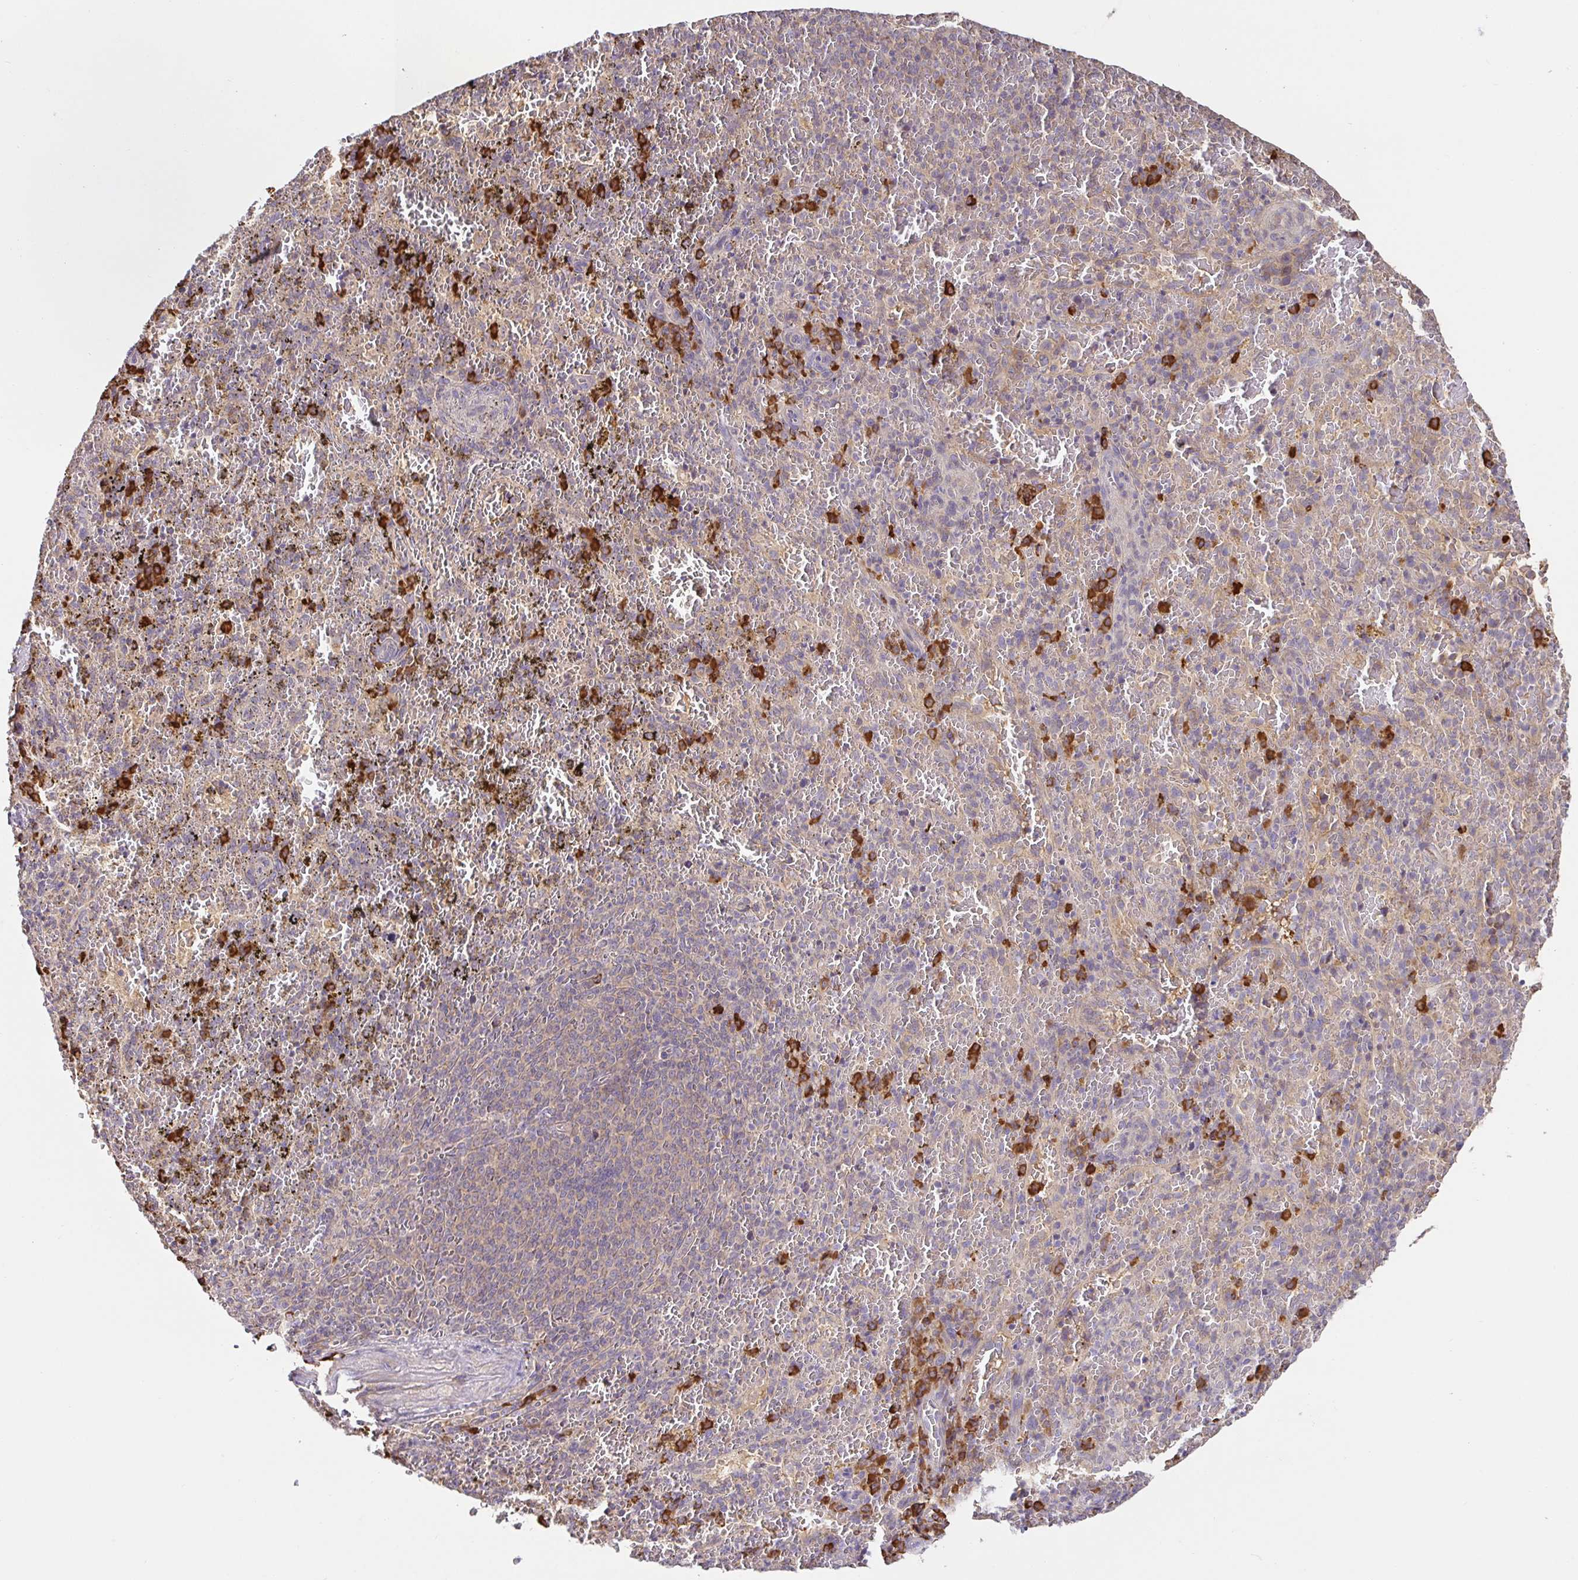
{"staining": {"intensity": "strong", "quantity": "<25%", "location": "cytoplasmic/membranous"}, "tissue": "spleen", "cell_type": "Cells in red pulp", "image_type": "normal", "snomed": [{"axis": "morphology", "description": "Normal tissue, NOS"}, {"axis": "topography", "description": "Spleen"}], "caption": "A photomicrograph of human spleen stained for a protein exhibits strong cytoplasmic/membranous brown staining in cells in red pulp.", "gene": "HAGH", "patient": {"sex": "female", "age": 50}}